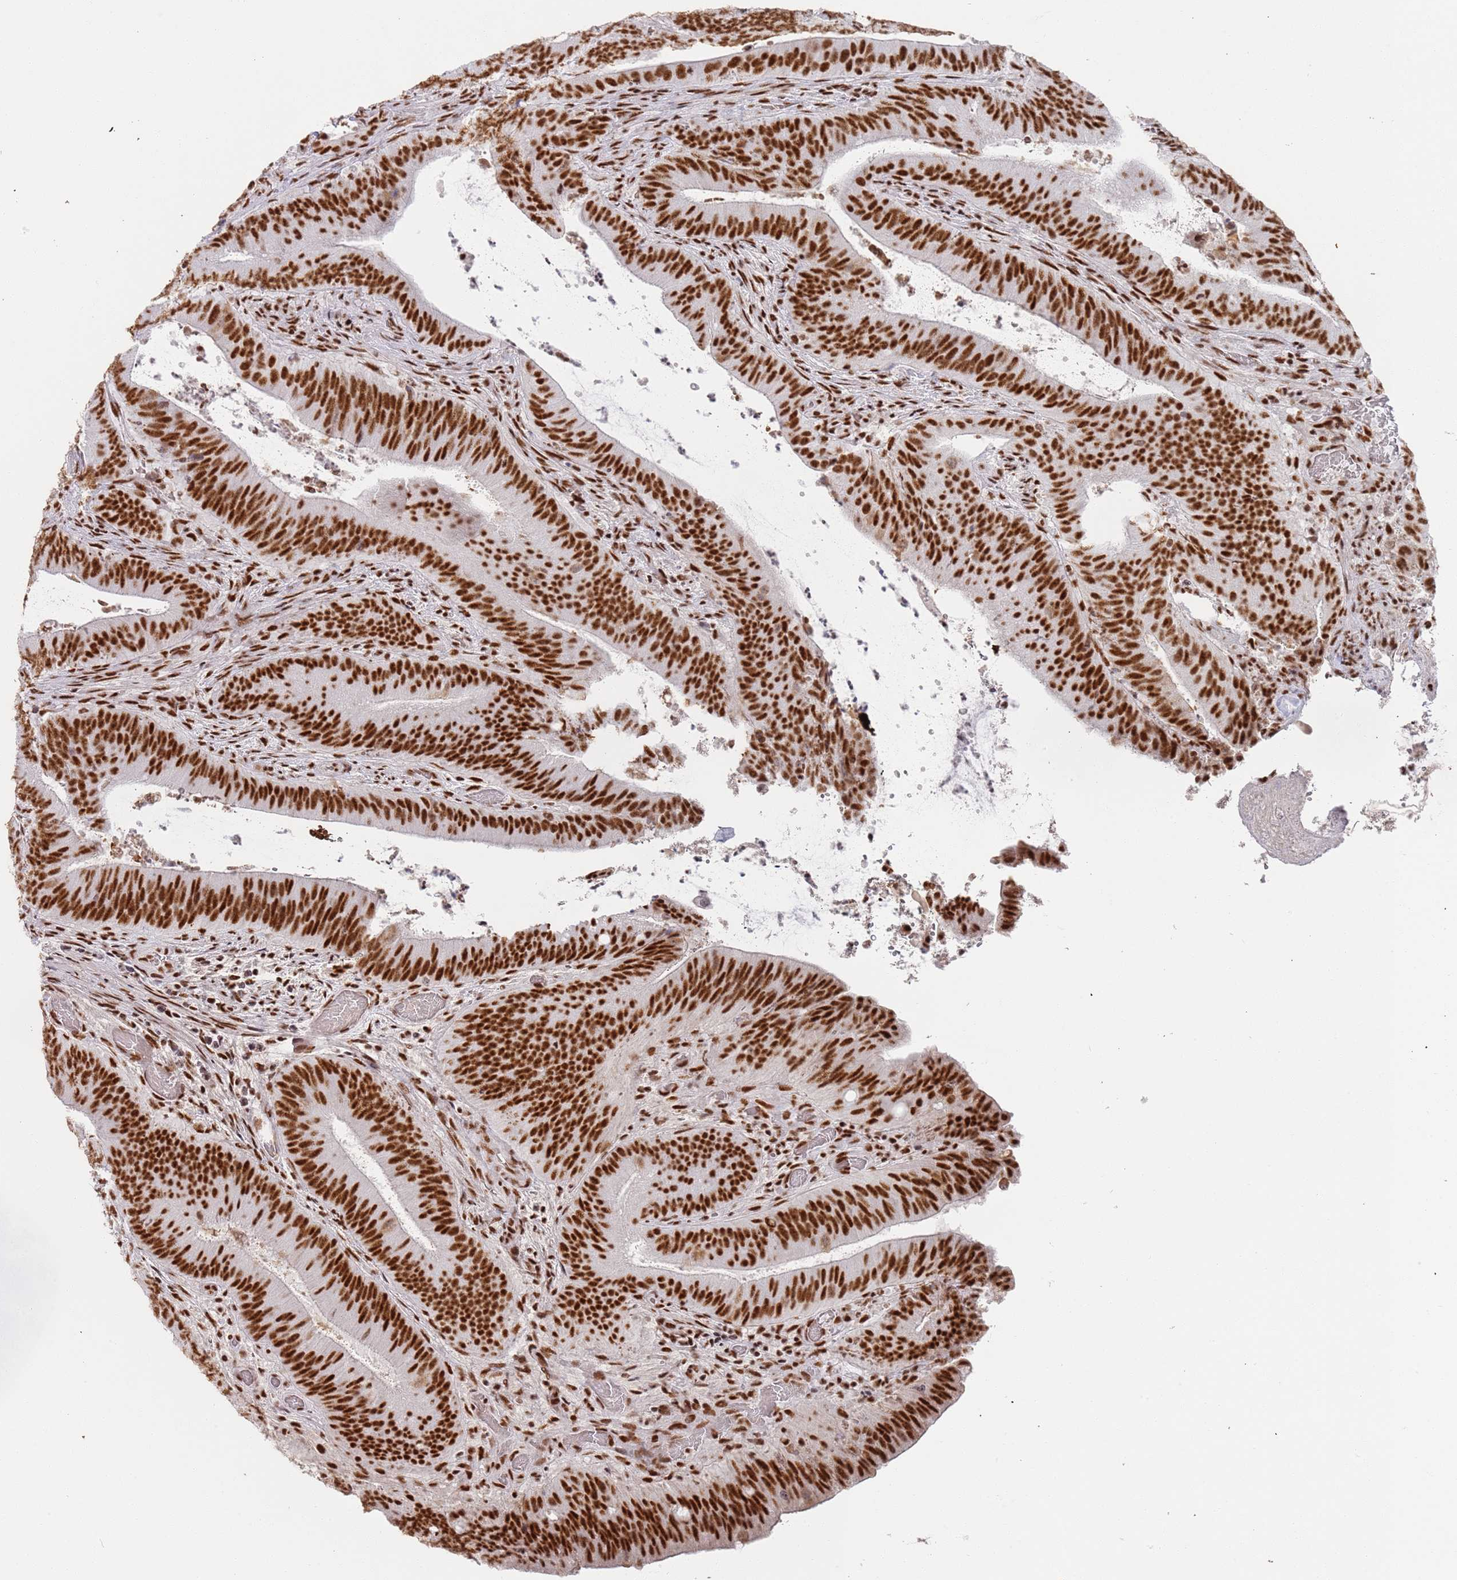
{"staining": {"intensity": "strong", "quantity": ">75%", "location": "nuclear"}, "tissue": "colorectal cancer", "cell_type": "Tumor cells", "image_type": "cancer", "snomed": [{"axis": "morphology", "description": "Adenocarcinoma, NOS"}, {"axis": "topography", "description": "Colon"}], "caption": "Strong nuclear staining is appreciated in about >75% of tumor cells in colorectal adenocarcinoma.", "gene": "AKAP8L", "patient": {"sex": "female", "age": 43}}